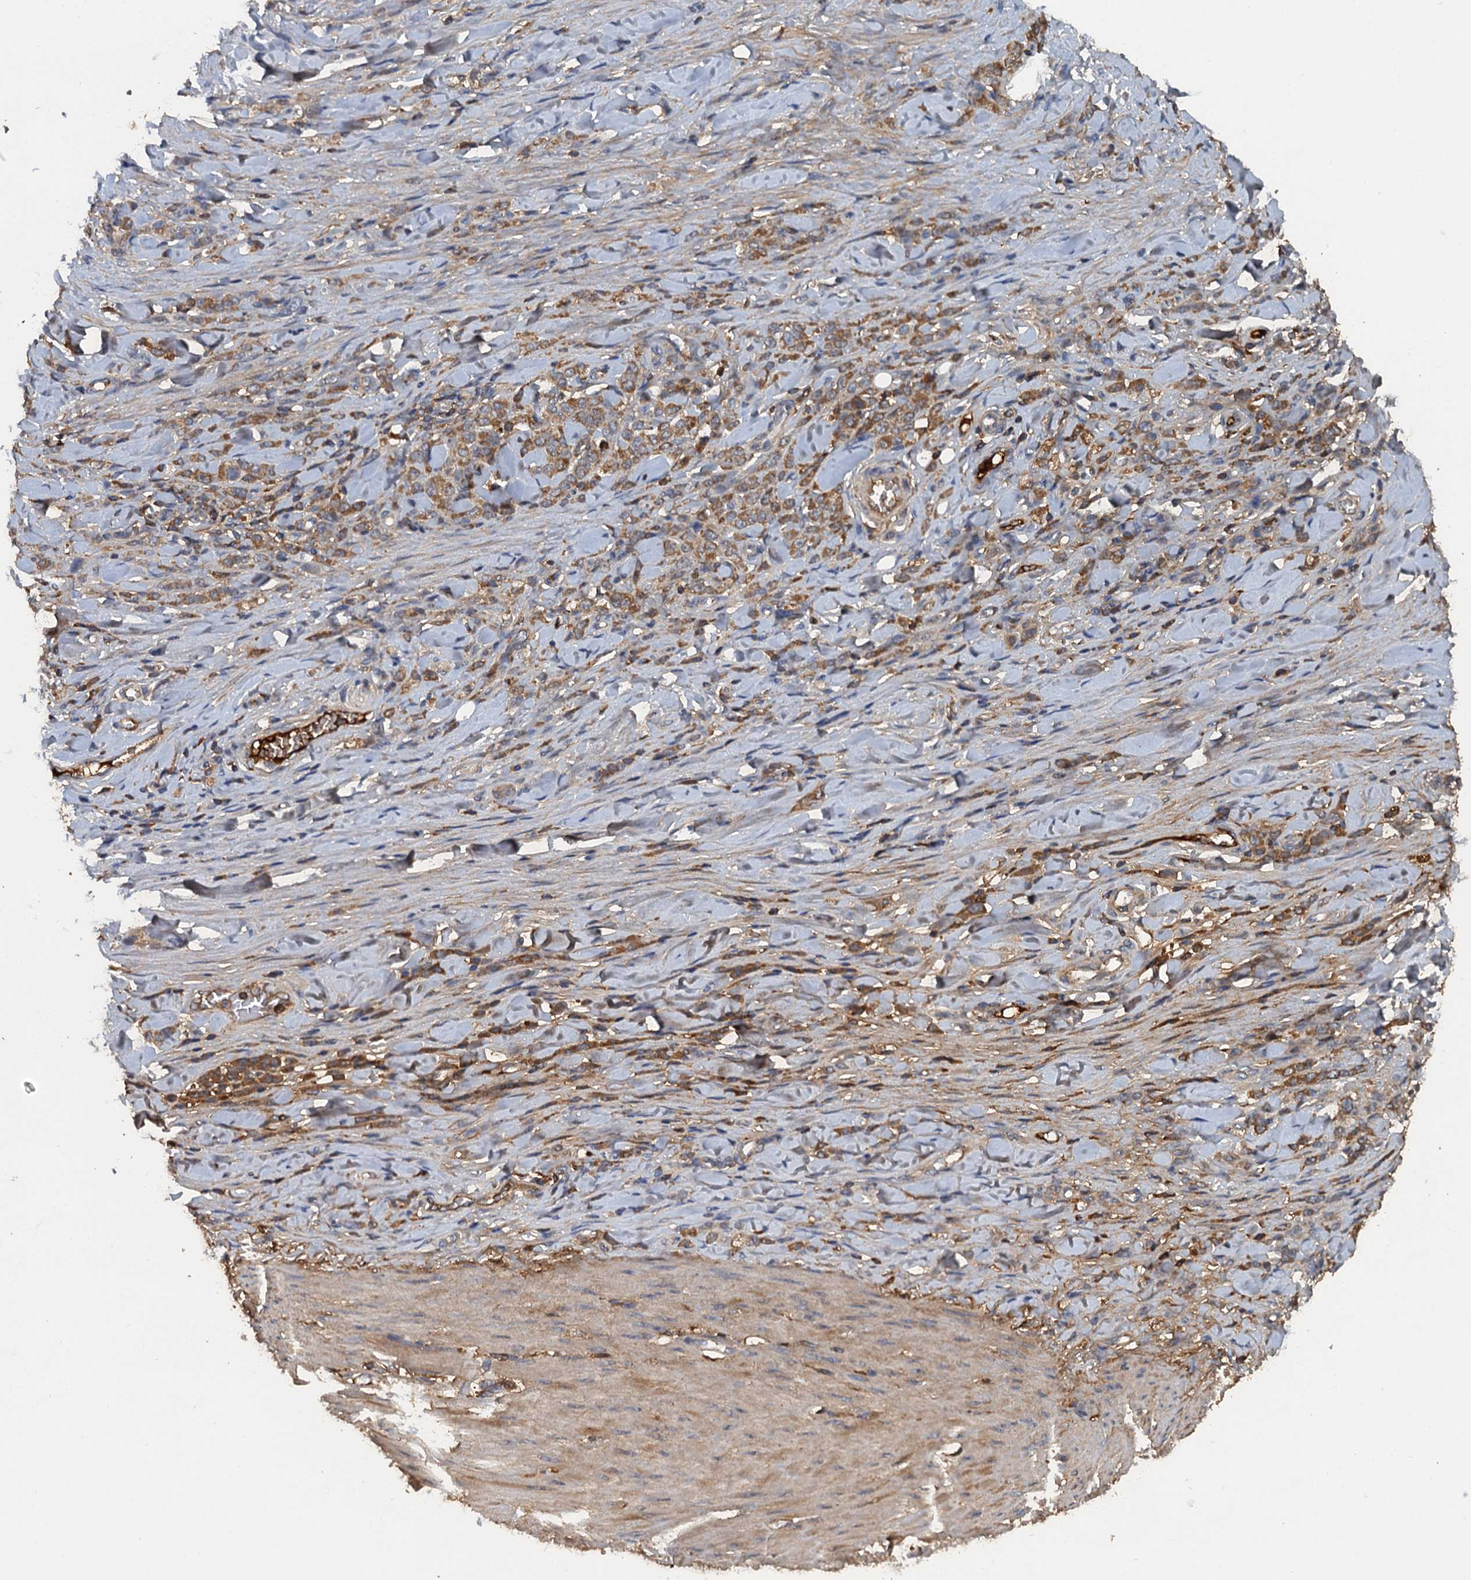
{"staining": {"intensity": "weak", "quantity": ">75%", "location": "cytoplasmic/membranous"}, "tissue": "stomach cancer", "cell_type": "Tumor cells", "image_type": "cancer", "snomed": [{"axis": "morphology", "description": "Normal tissue, NOS"}, {"axis": "morphology", "description": "Adenocarcinoma, NOS"}, {"axis": "topography", "description": "Stomach"}], "caption": "Immunohistochemical staining of human stomach adenocarcinoma demonstrates weak cytoplasmic/membranous protein positivity in about >75% of tumor cells.", "gene": "HAPLN3", "patient": {"sex": "male", "age": 82}}